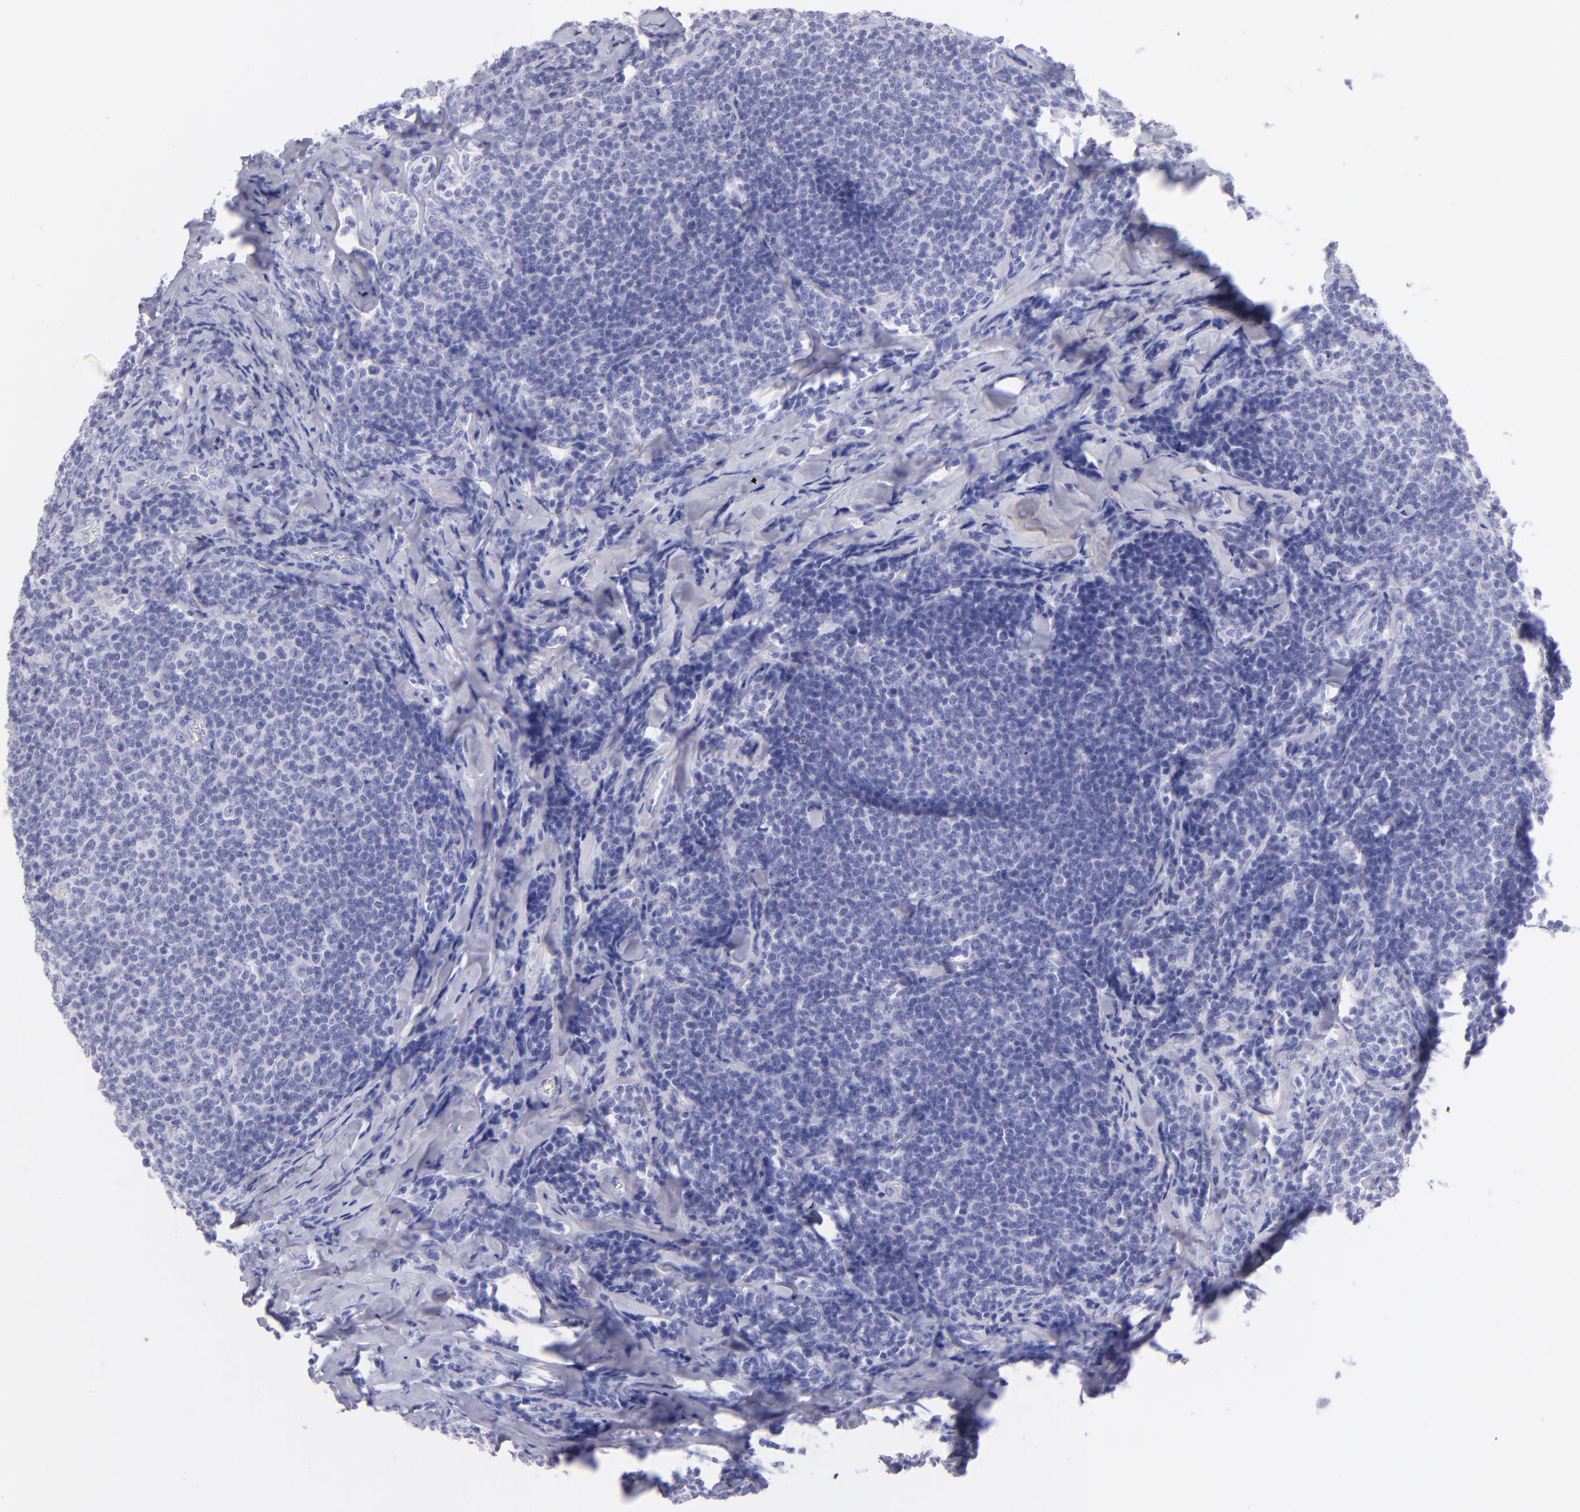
{"staining": {"intensity": "negative", "quantity": "none", "location": "none"}, "tissue": "lymphoma", "cell_type": "Tumor cells", "image_type": "cancer", "snomed": [{"axis": "morphology", "description": "Malignant lymphoma, non-Hodgkin's type, Low grade"}, {"axis": "topography", "description": "Lymph node"}], "caption": "The micrograph shows no staining of tumor cells in low-grade malignant lymphoma, non-Hodgkin's type.", "gene": "SLC1A2", "patient": {"sex": "male", "age": 74}}